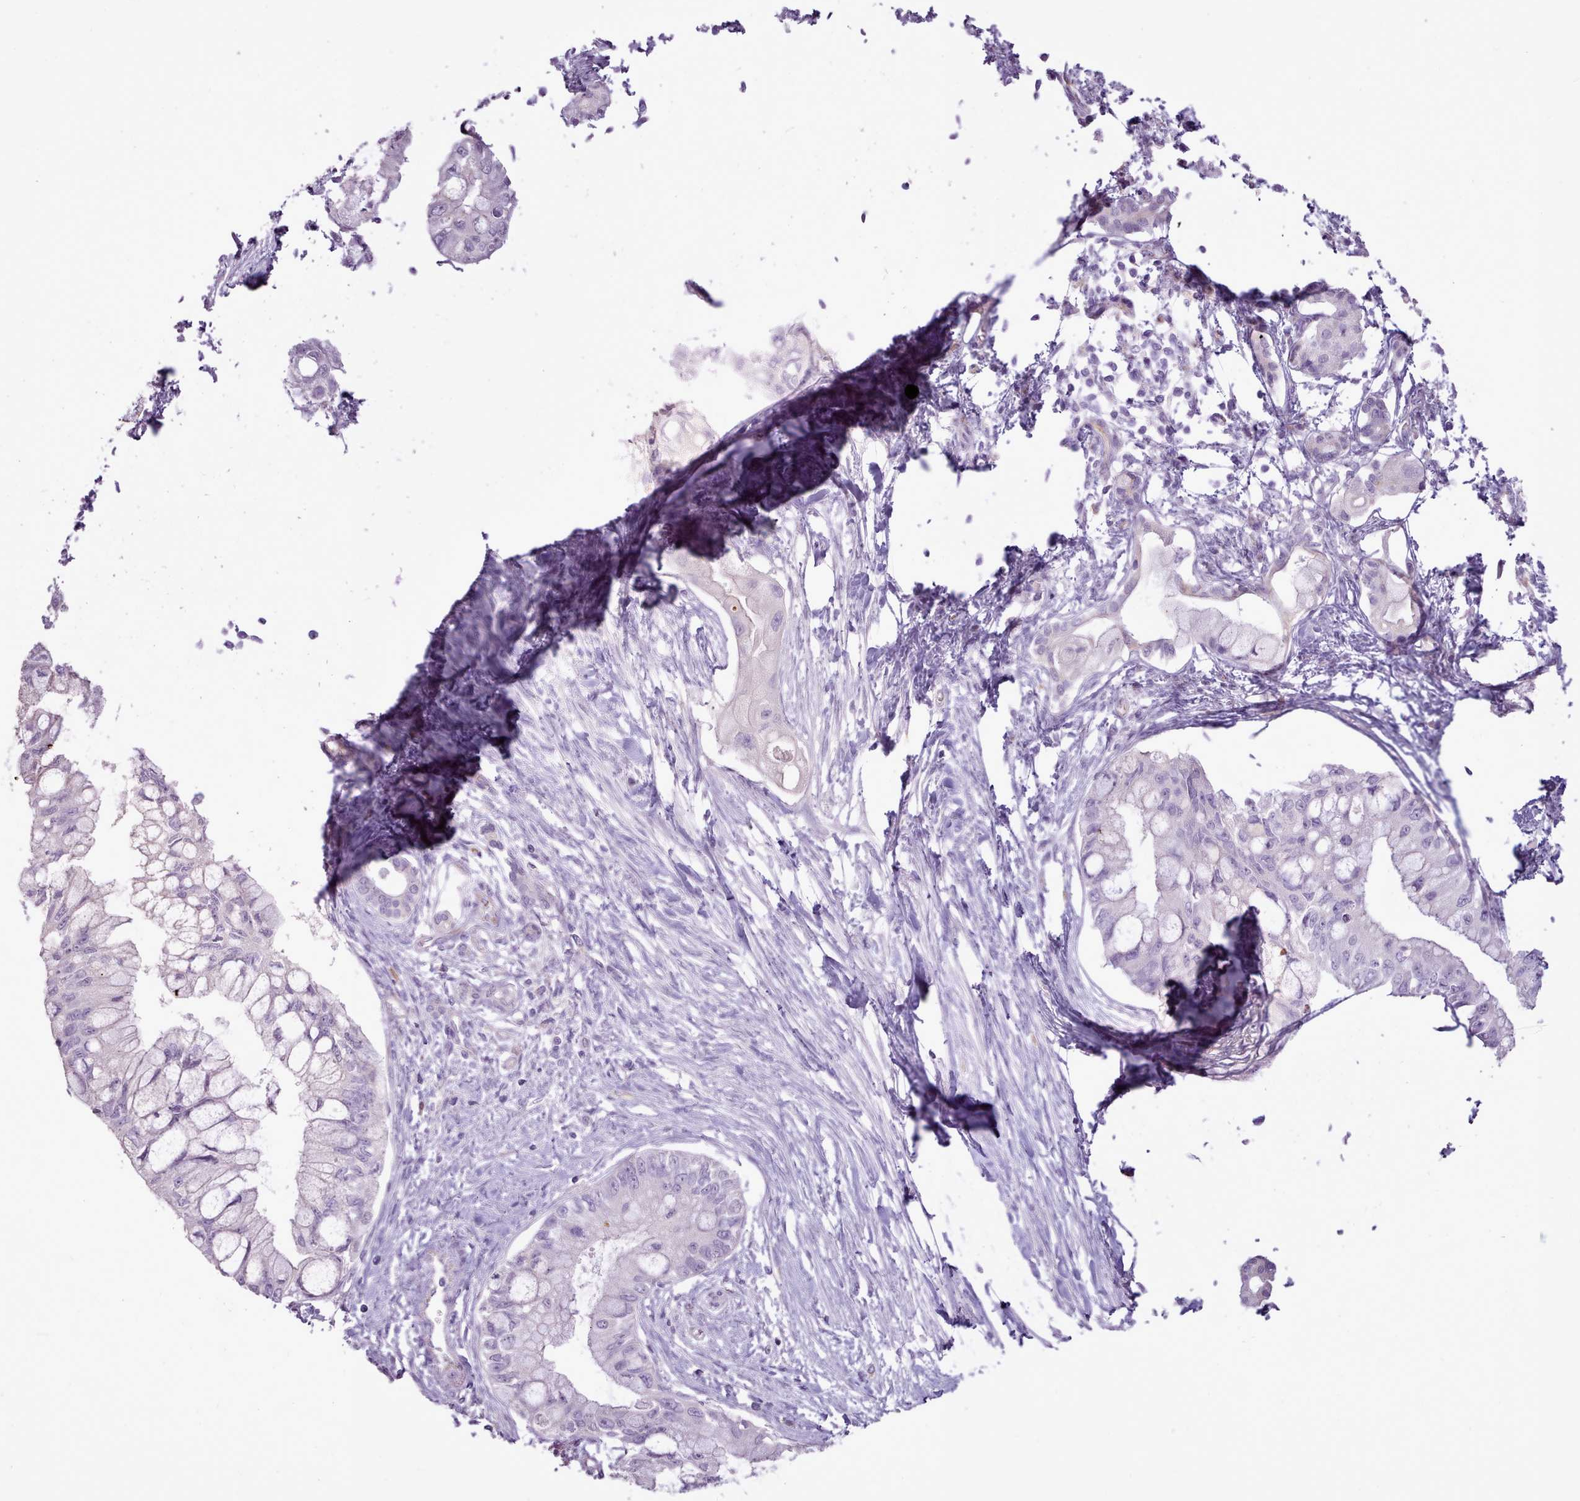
{"staining": {"intensity": "negative", "quantity": "none", "location": "none"}, "tissue": "pancreatic cancer", "cell_type": "Tumor cells", "image_type": "cancer", "snomed": [{"axis": "morphology", "description": "Adenocarcinoma, NOS"}, {"axis": "topography", "description": "Pancreas"}], "caption": "Human pancreatic cancer (adenocarcinoma) stained for a protein using immunohistochemistry shows no expression in tumor cells.", "gene": "ATRAID", "patient": {"sex": "male", "age": 48}}